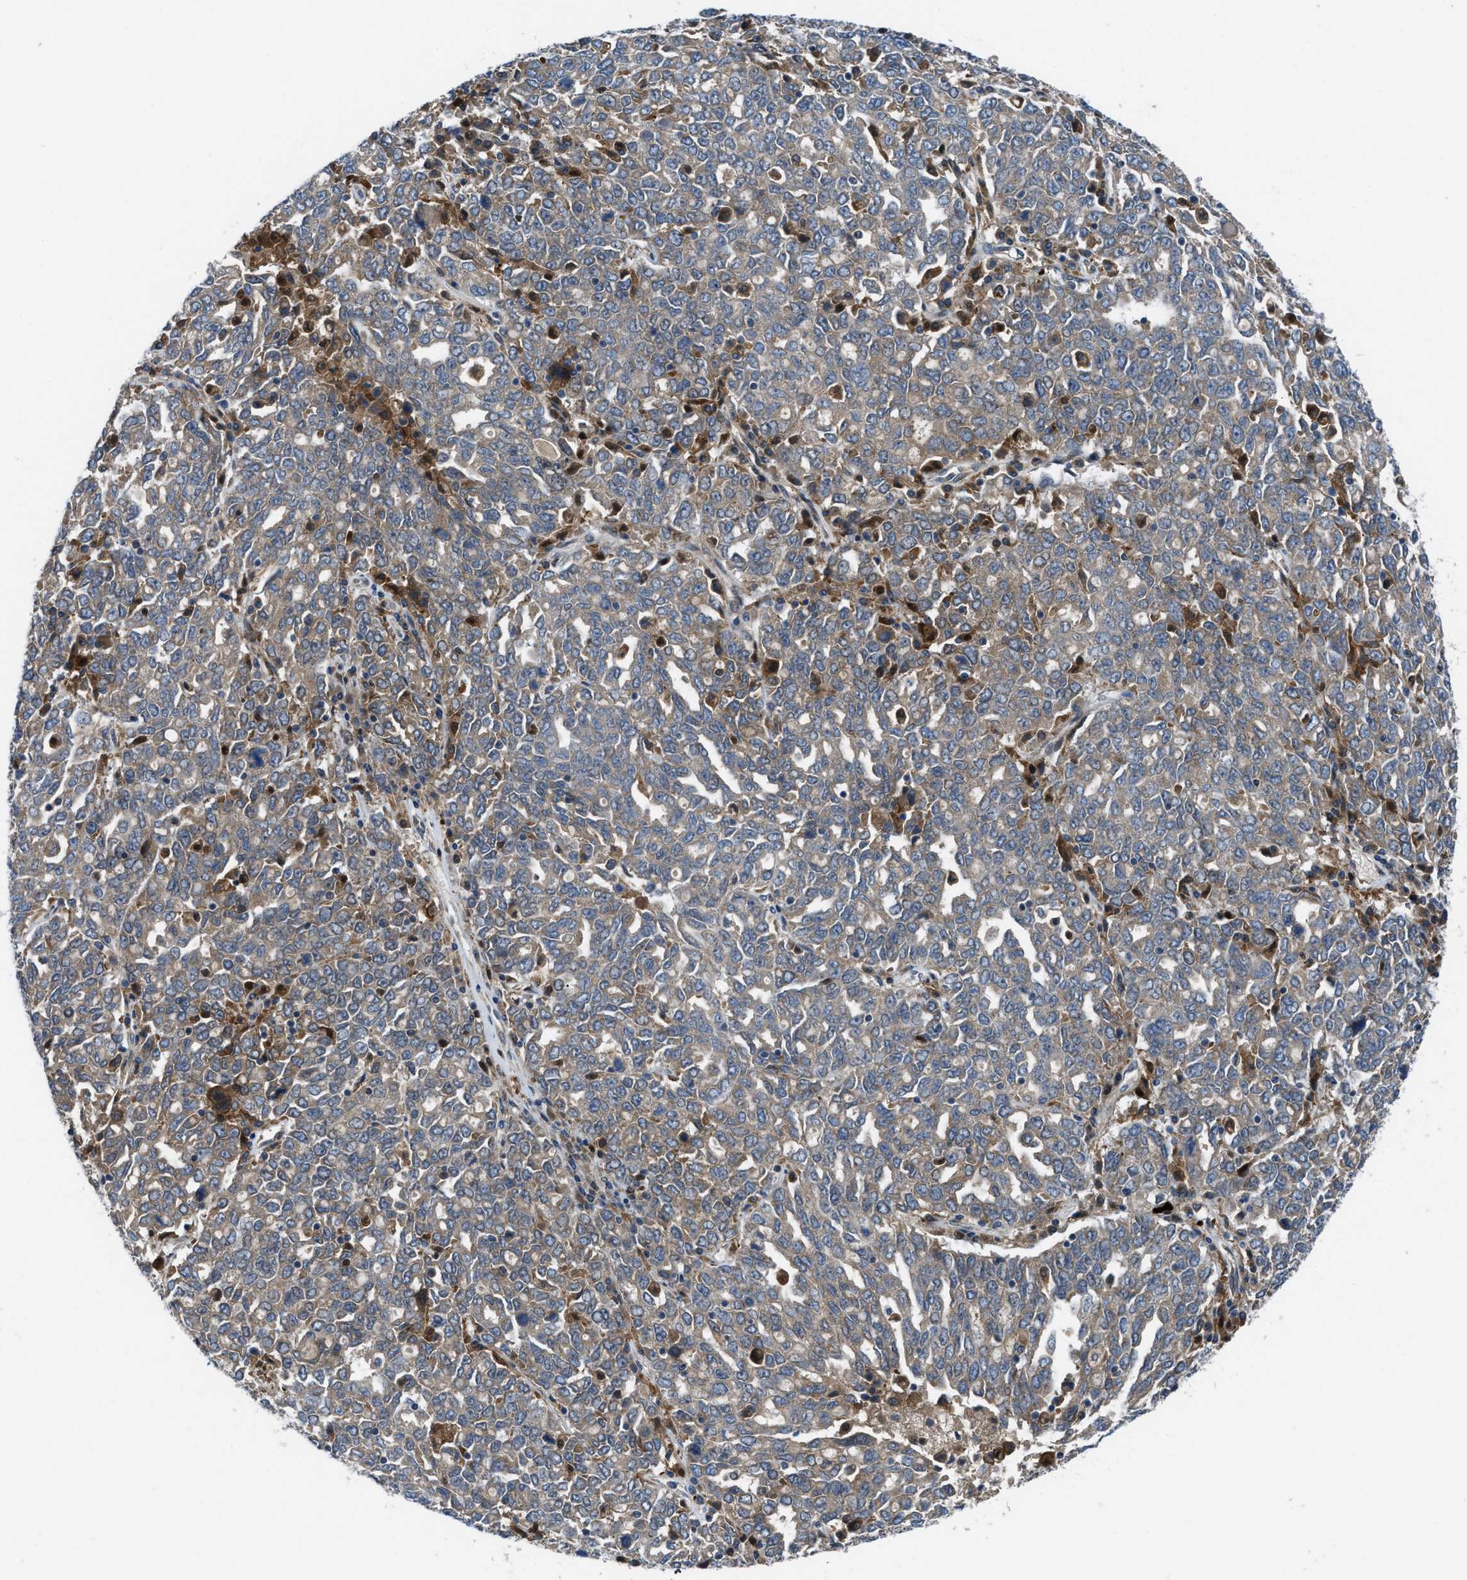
{"staining": {"intensity": "weak", "quantity": ">75%", "location": "cytoplasmic/membranous"}, "tissue": "ovarian cancer", "cell_type": "Tumor cells", "image_type": "cancer", "snomed": [{"axis": "morphology", "description": "Carcinoma, endometroid"}, {"axis": "topography", "description": "Ovary"}], "caption": "A histopathology image showing weak cytoplasmic/membranous staining in about >75% of tumor cells in ovarian endometroid carcinoma, as visualized by brown immunohistochemical staining.", "gene": "BAZ2B", "patient": {"sex": "female", "age": 62}}